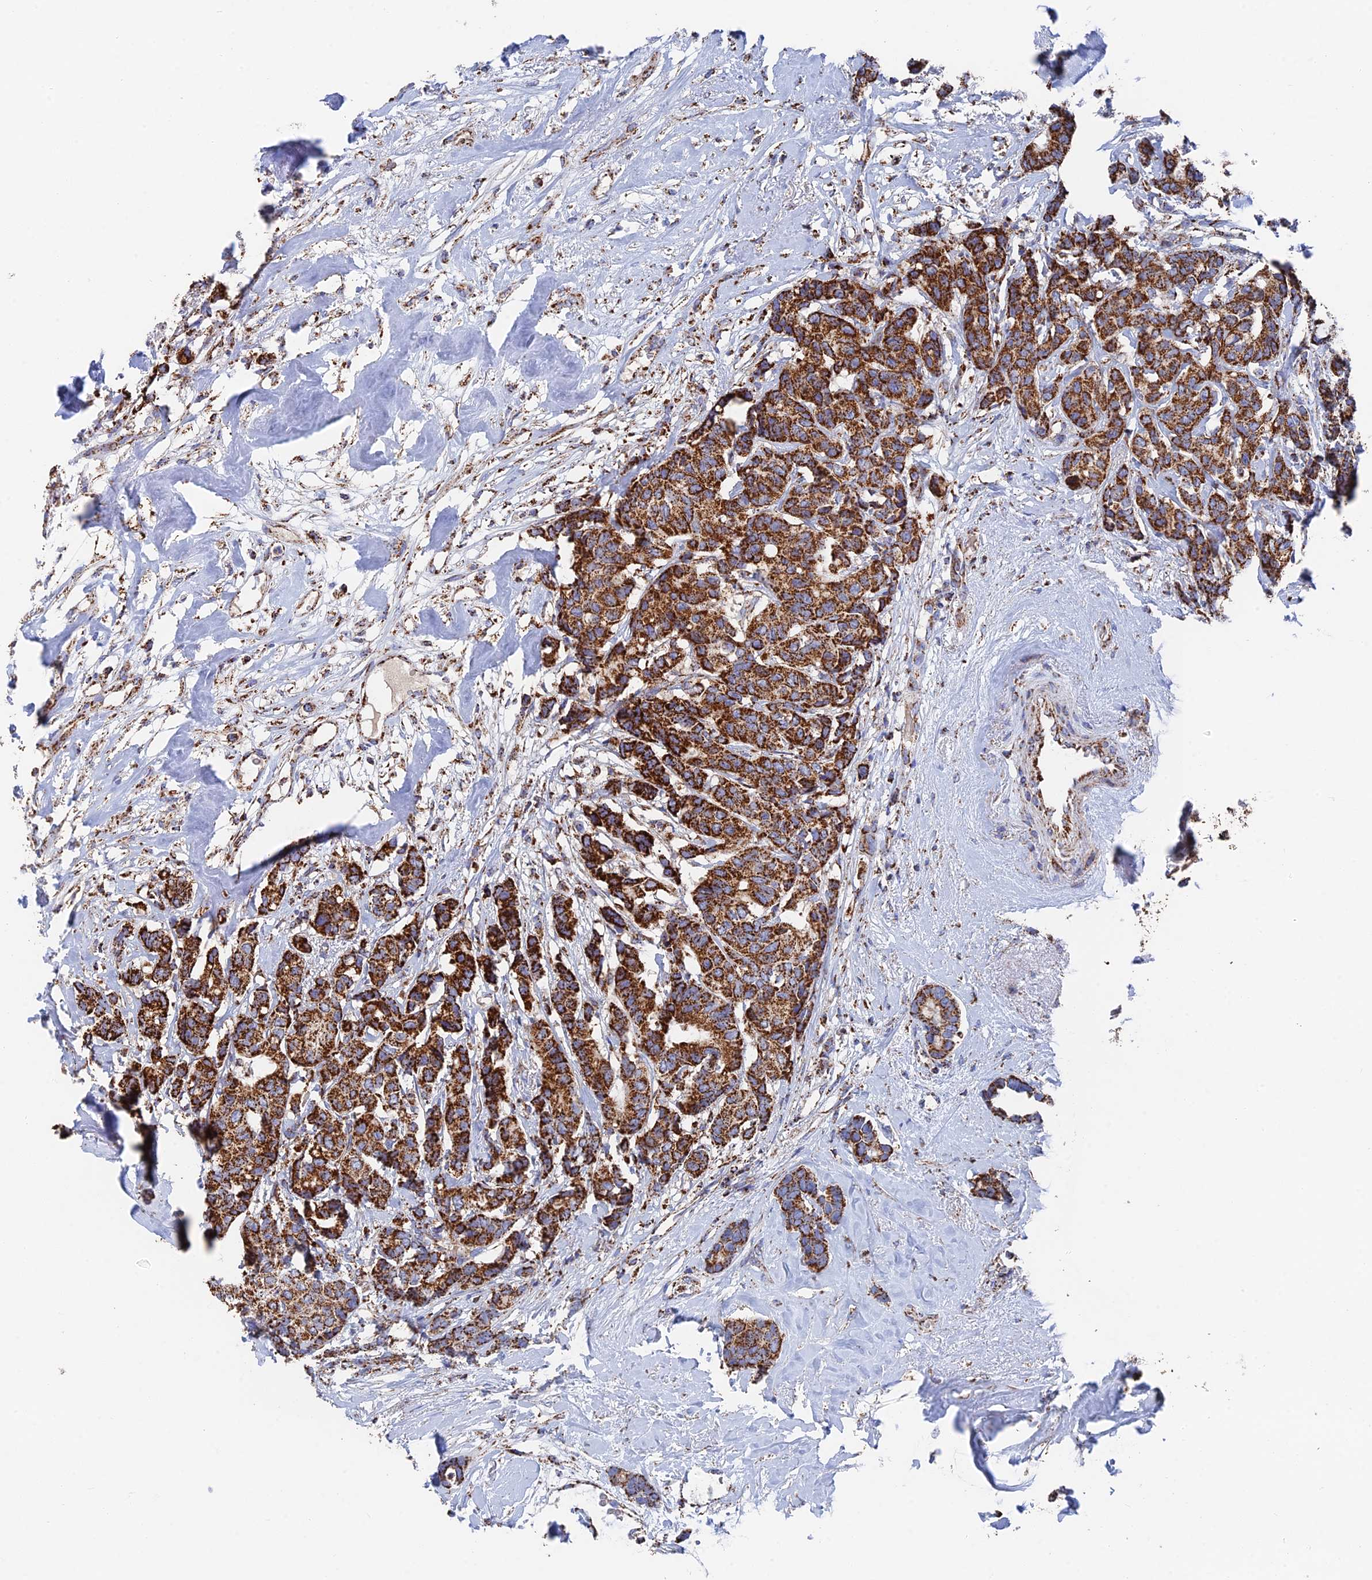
{"staining": {"intensity": "strong", "quantity": ">75%", "location": "cytoplasmic/membranous"}, "tissue": "breast cancer", "cell_type": "Tumor cells", "image_type": "cancer", "snomed": [{"axis": "morphology", "description": "Duct carcinoma"}, {"axis": "topography", "description": "Breast"}], "caption": "IHC histopathology image of neoplastic tissue: breast cancer stained using immunohistochemistry displays high levels of strong protein expression localized specifically in the cytoplasmic/membranous of tumor cells, appearing as a cytoplasmic/membranous brown color.", "gene": "HAUS8", "patient": {"sex": "female", "age": 87}}